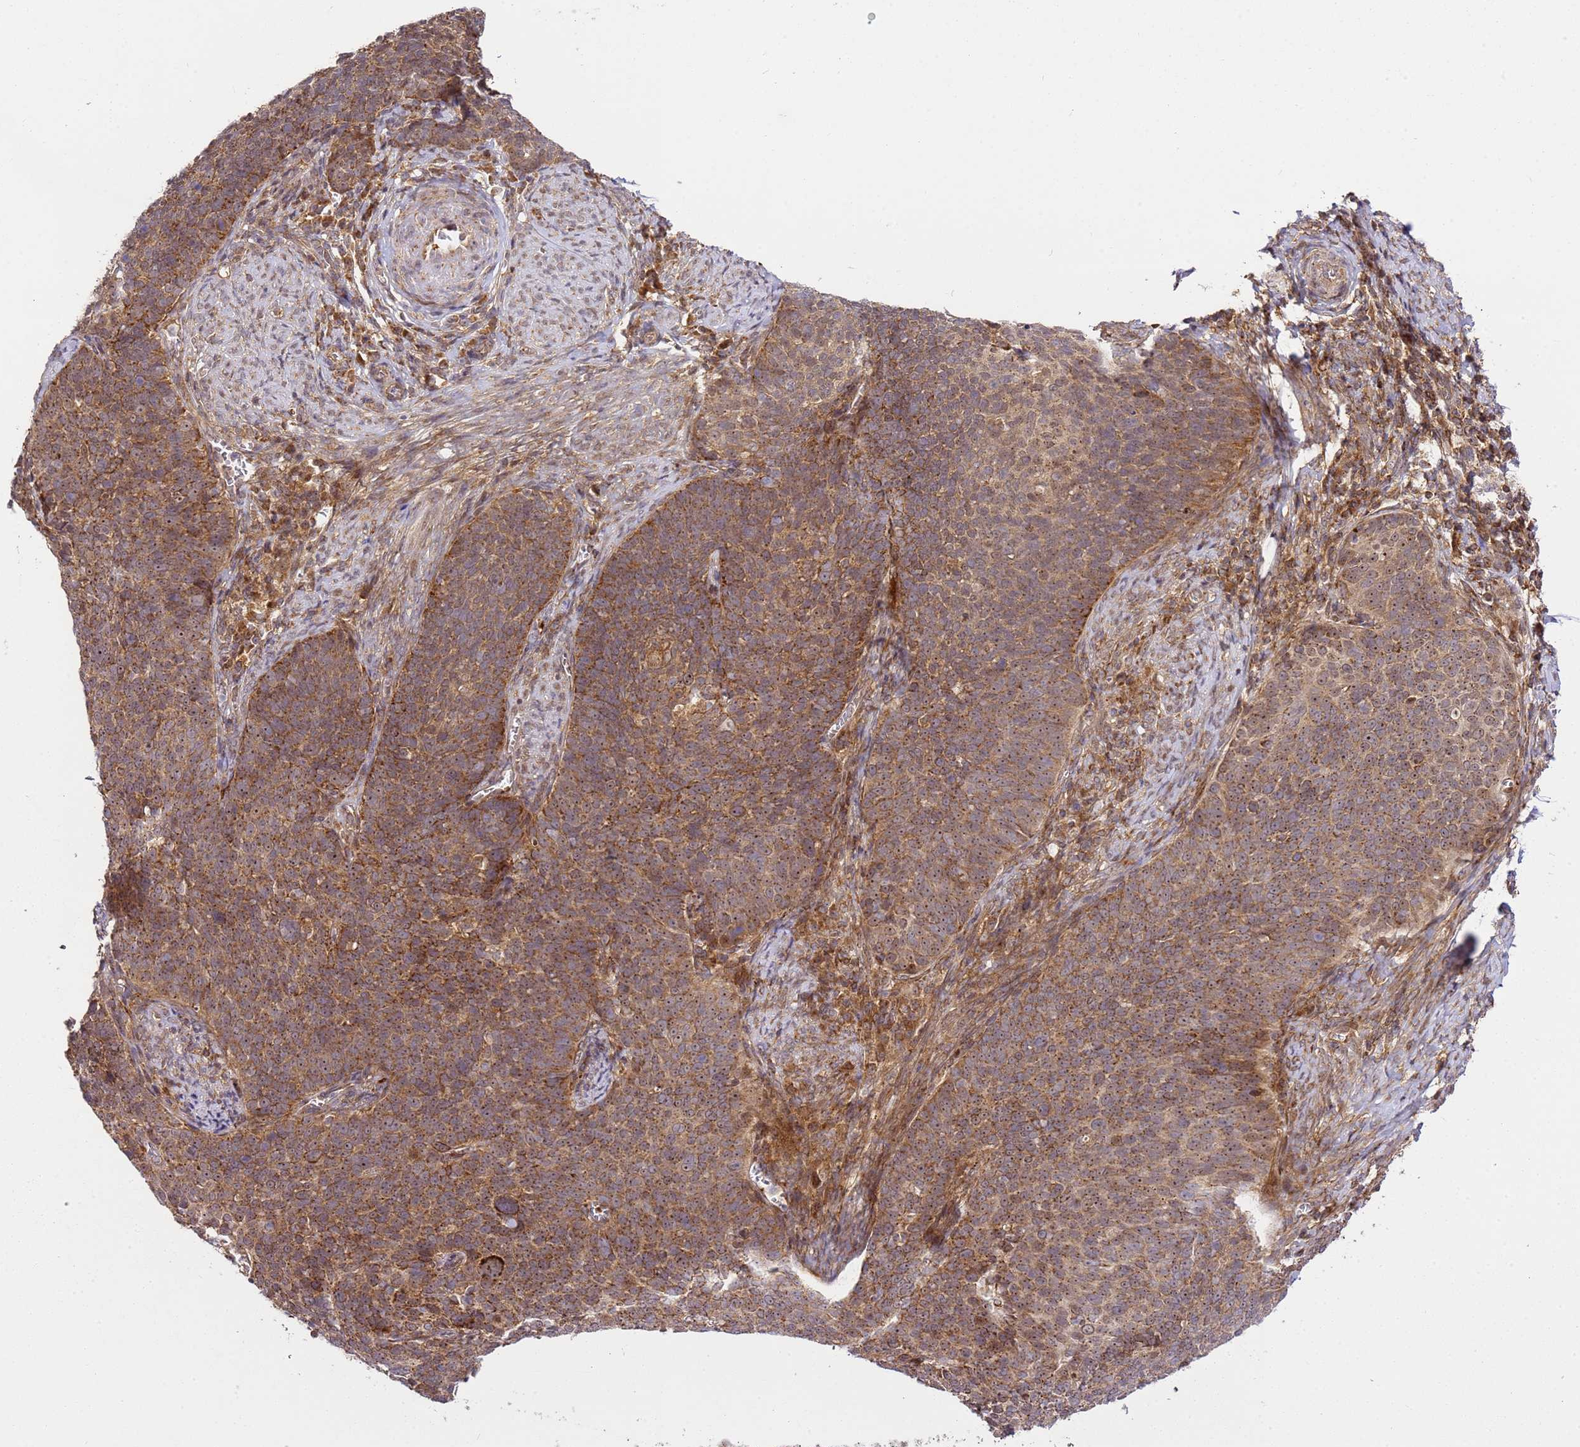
{"staining": {"intensity": "moderate", "quantity": ">75%", "location": "cytoplasmic/membranous,nuclear"}, "tissue": "cervical cancer", "cell_type": "Tumor cells", "image_type": "cancer", "snomed": [{"axis": "morphology", "description": "Normal tissue, NOS"}, {"axis": "morphology", "description": "Squamous cell carcinoma, NOS"}, {"axis": "topography", "description": "Cervix"}], "caption": "A brown stain highlights moderate cytoplasmic/membranous and nuclear expression of a protein in human cervical cancer tumor cells.", "gene": "RASA3", "patient": {"sex": "female", "age": 39}}